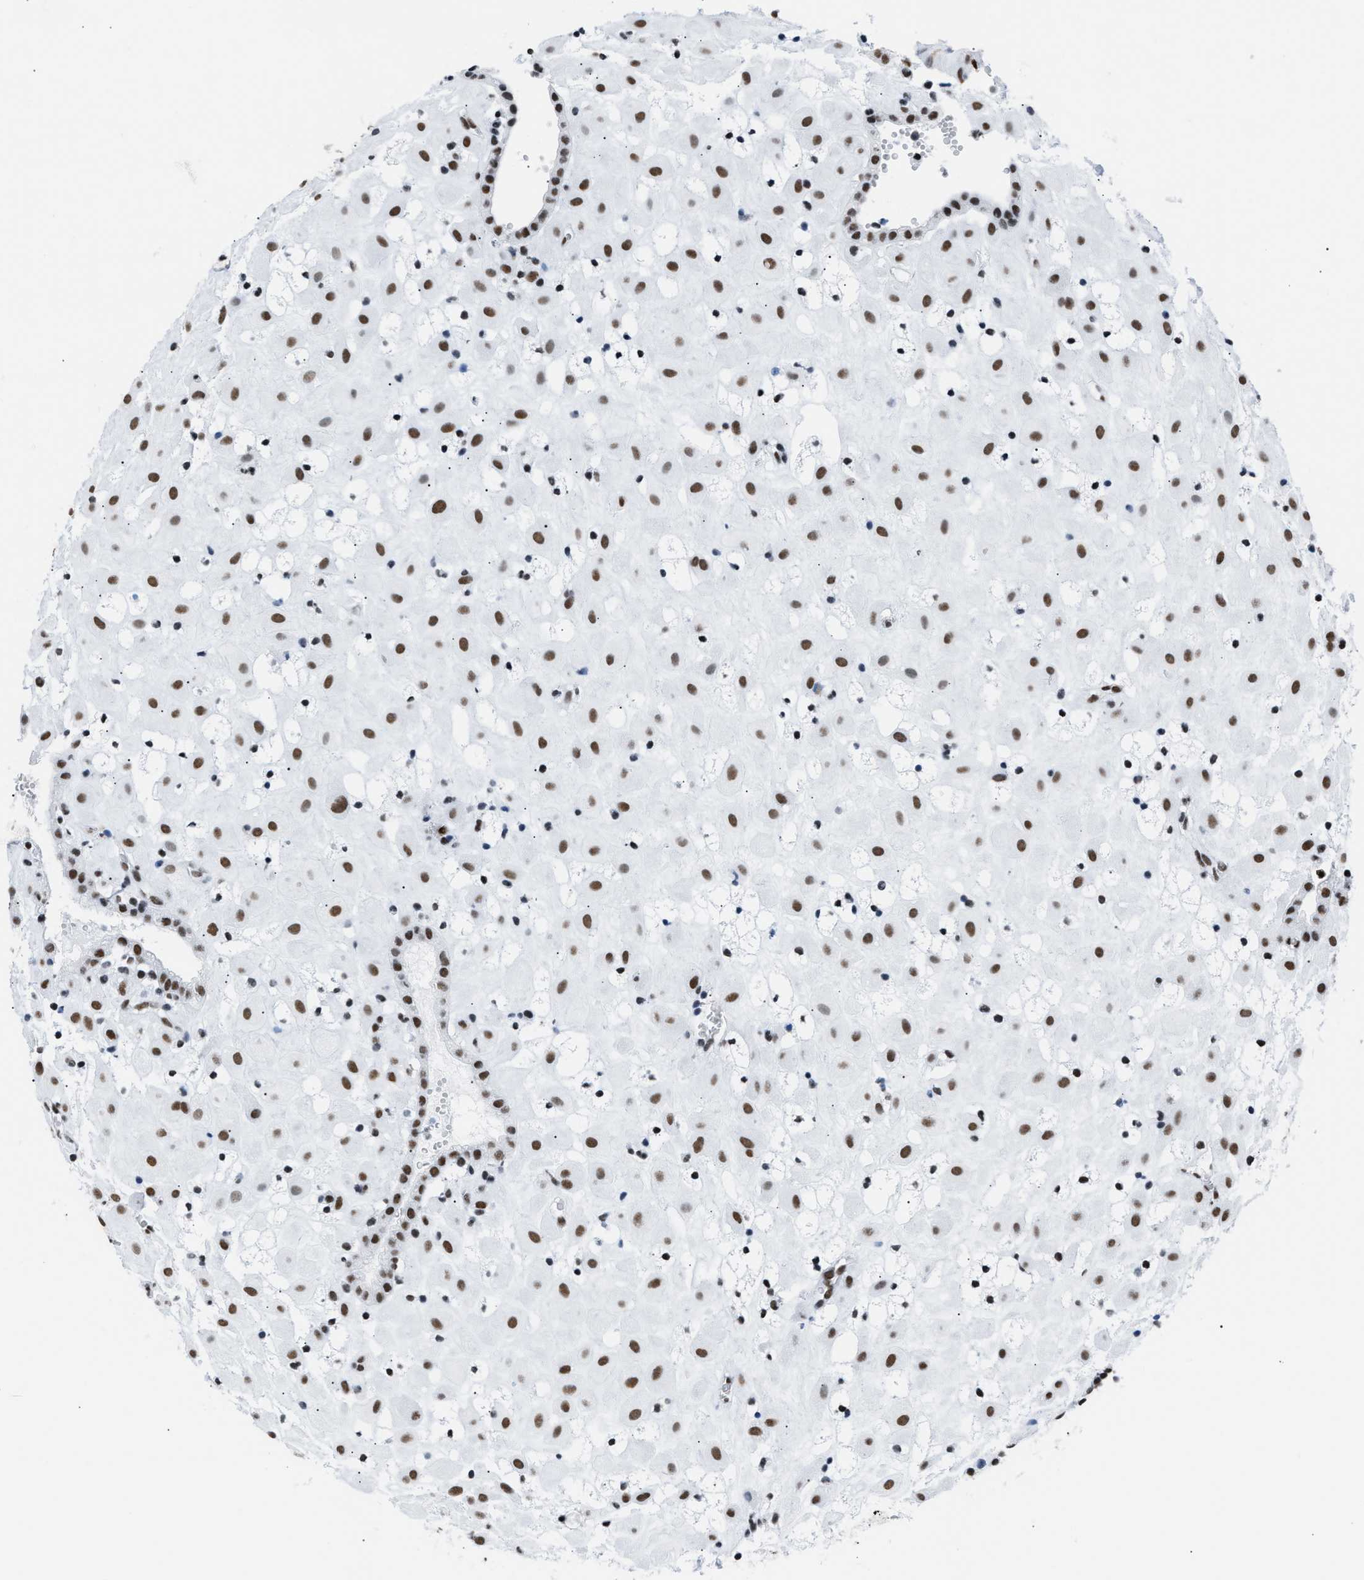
{"staining": {"intensity": "moderate", "quantity": ">75%", "location": "nuclear"}, "tissue": "placenta", "cell_type": "Decidual cells", "image_type": "normal", "snomed": [{"axis": "morphology", "description": "Normal tissue, NOS"}, {"axis": "topography", "description": "Placenta"}], "caption": "IHC (DAB) staining of benign human placenta demonstrates moderate nuclear protein expression in approximately >75% of decidual cells.", "gene": "CCAR2", "patient": {"sex": "female", "age": 18}}